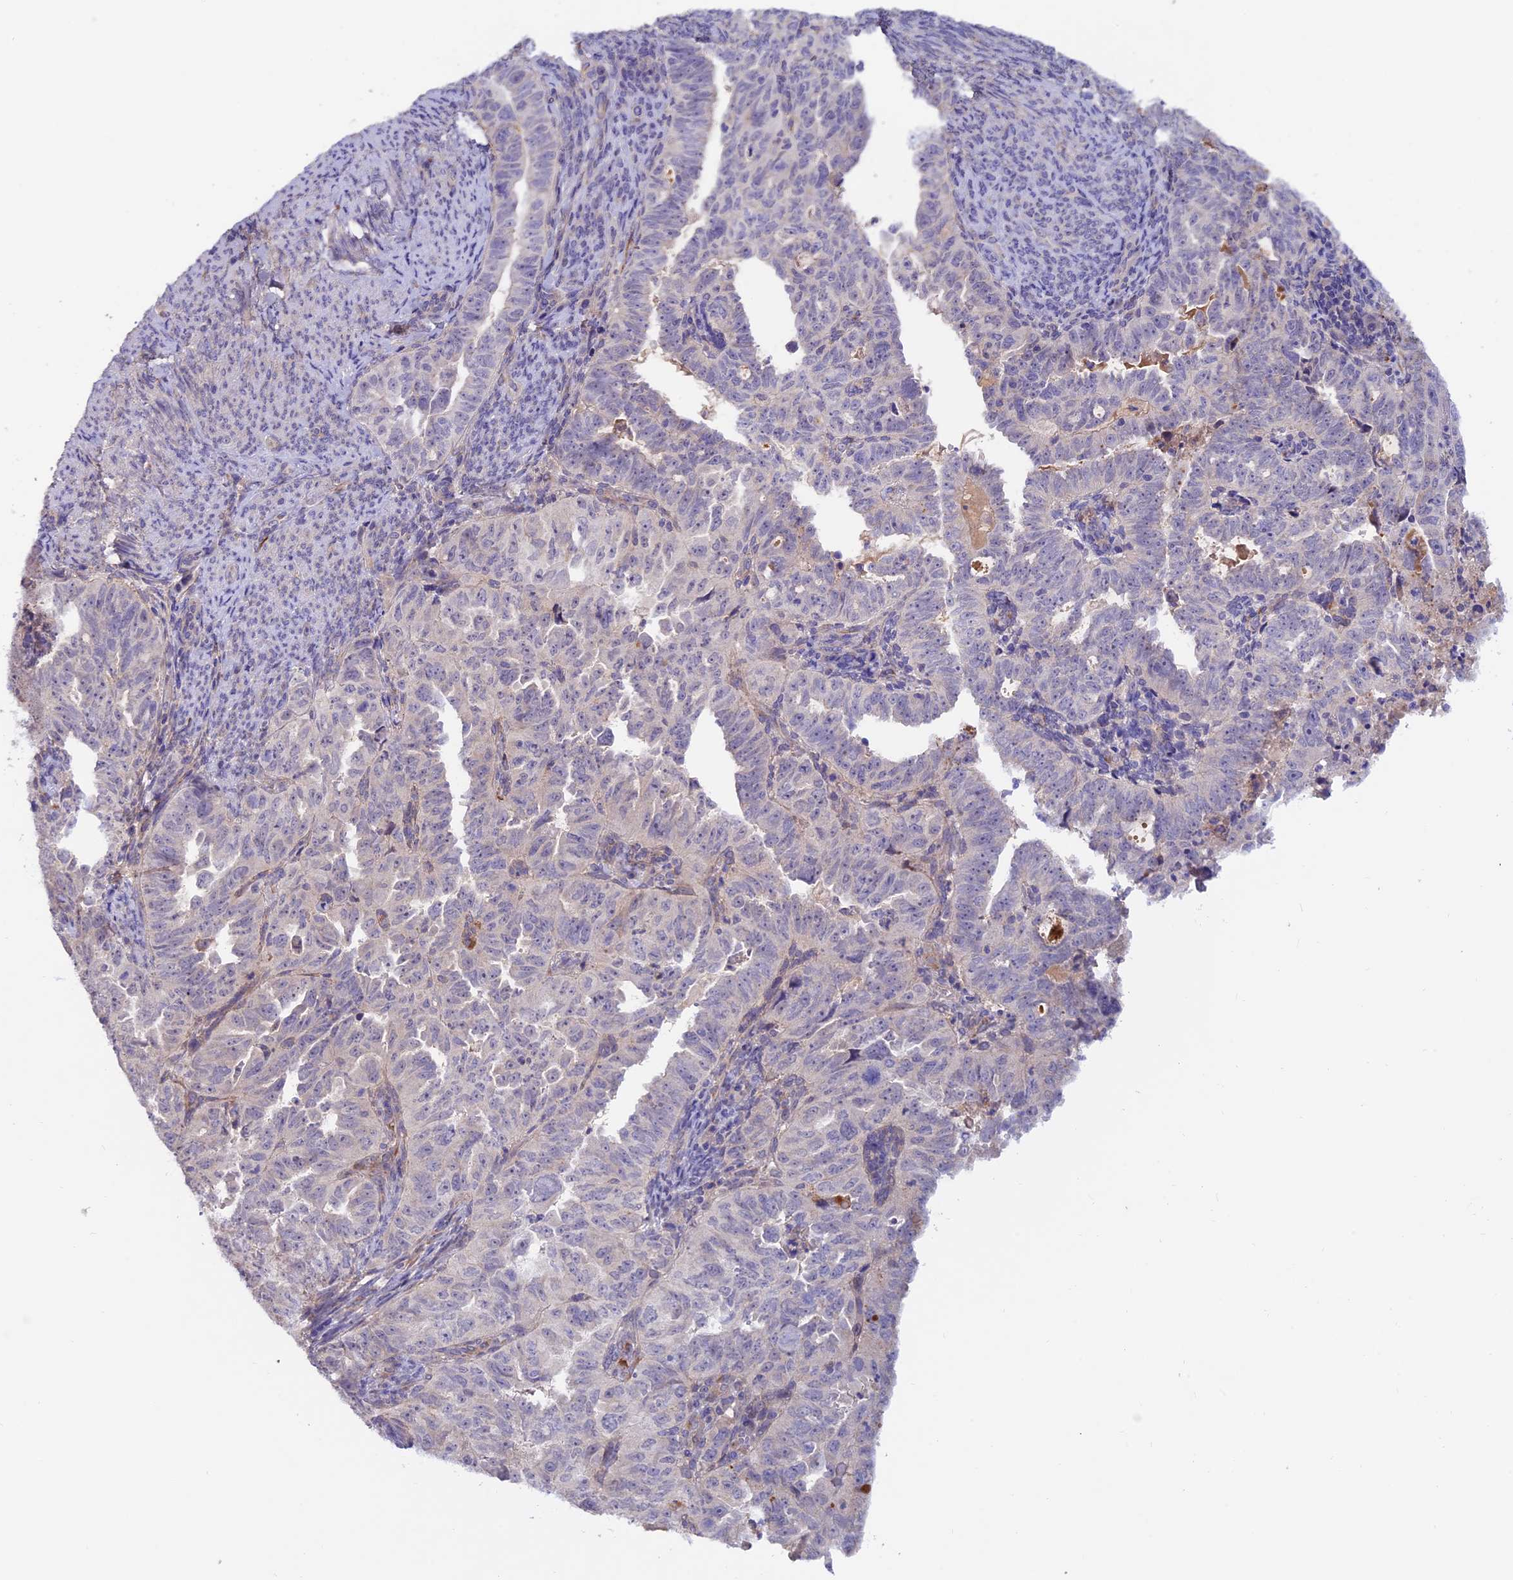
{"staining": {"intensity": "negative", "quantity": "none", "location": "none"}, "tissue": "endometrial cancer", "cell_type": "Tumor cells", "image_type": "cancer", "snomed": [{"axis": "morphology", "description": "Adenocarcinoma, NOS"}, {"axis": "topography", "description": "Endometrium"}], "caption": "High power microscopy photomicrograph of an immunohistochemistry micrograph of adenocarcinoma (endometrial), revealing no significant staining in tumor cells. (Stains: DAB immunohistochemistry with hematoxylin counter stain, Microscopy: brightfield microscopy at high magnification).", "gene": "COL4A3", "patient": {"sex": "female", "age": 65}}